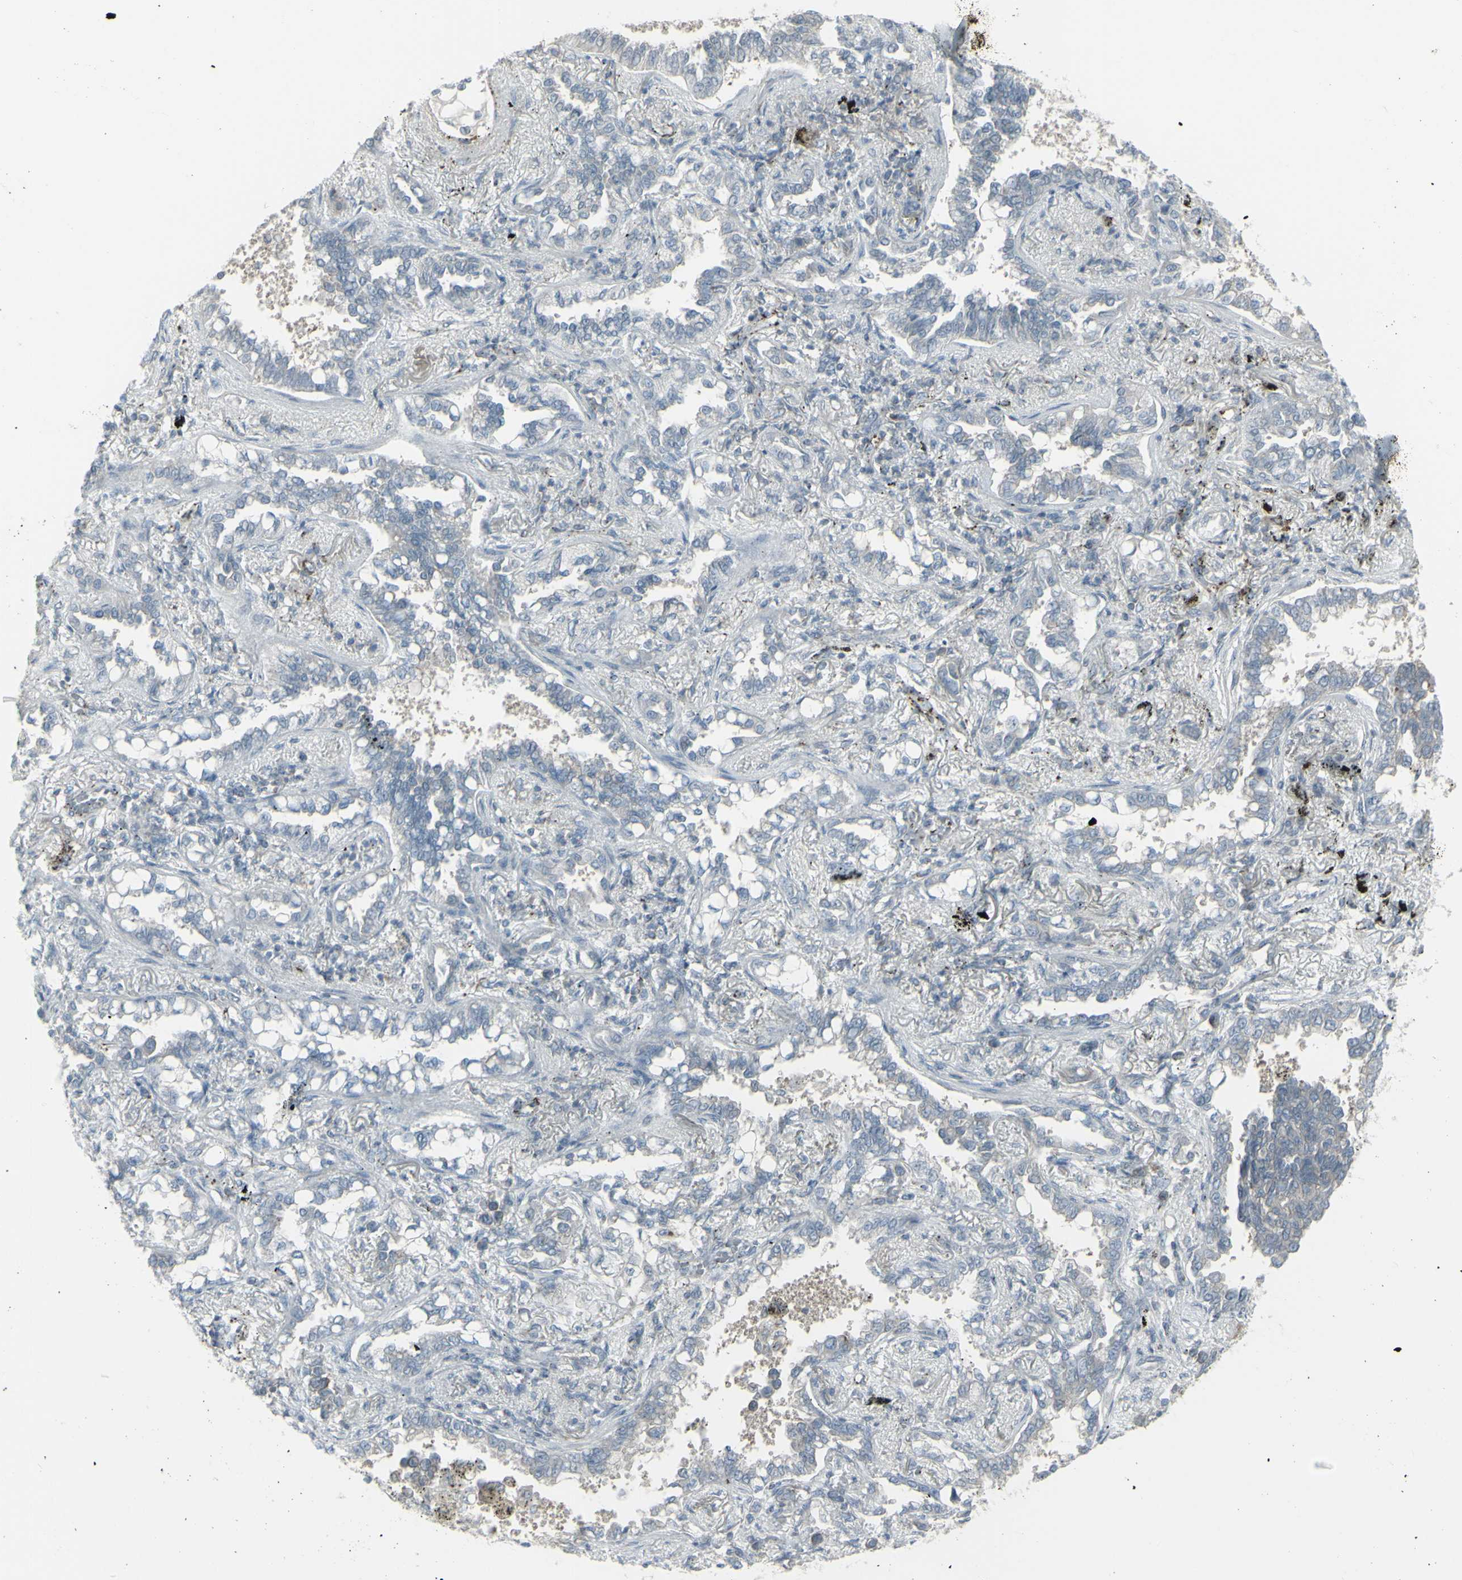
{"staining": {"intensity": "negative", "quantity": "none", "location": "none"}, "tissue": "lung cancer", "cell_type": "Tumor cells", "image_type": "cancer", "snomed": [{"axis": "morphology", "description": "Normal tissue, NOS"}, {"axis": "morphology", "description": "Adenocarcinoma, NOS"}, {"axis": "topography", "description": "Lung"}], "caption": "This is an immunohistochemistry (IHC) image of human lung cancer. There is no positivity in tumor cells.", "gene": "GALNT6", "patient": {"sex": "male", "age": 59}}